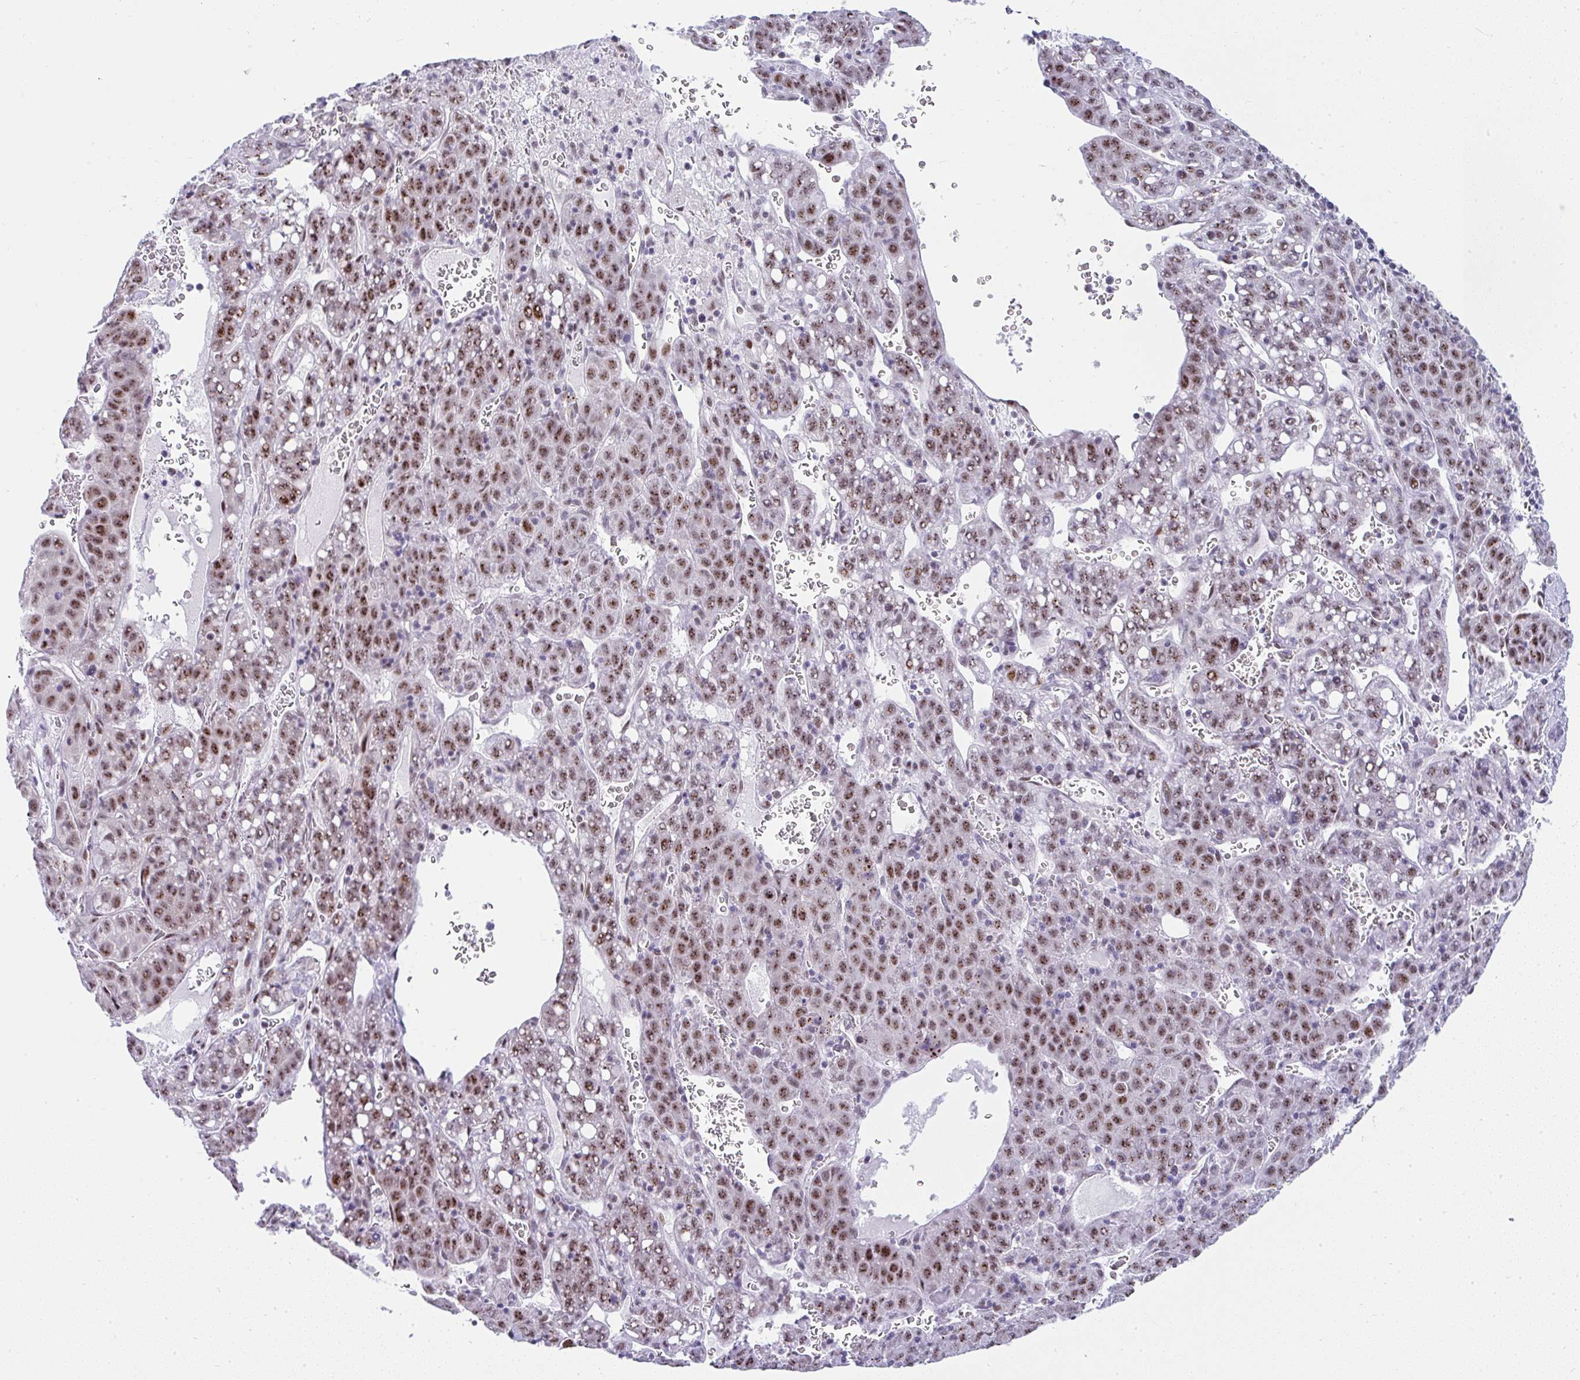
{"staining": {"intensity": "moderate", "quantity": ">75%", "location": "nuclear"}, "tissue": "liver cancer", "cell_type": "Tumor cells", "image_type": "cancer", "snomed": [{"axis": "morphology", "description": "Carcinoma, Hepatocellular, NOS"}, {"axis": "topography", "description": "Liver"}], "caption": "An immunohistochemistry micrograph of tumor tissue is shown. Protein staining in brown highlights moderate nuclear positivity in hepatocellular carcinoma (liver) within tumor cells.", "gene": "NR1D2", "patient": {"sex": "female", "age": 53}}